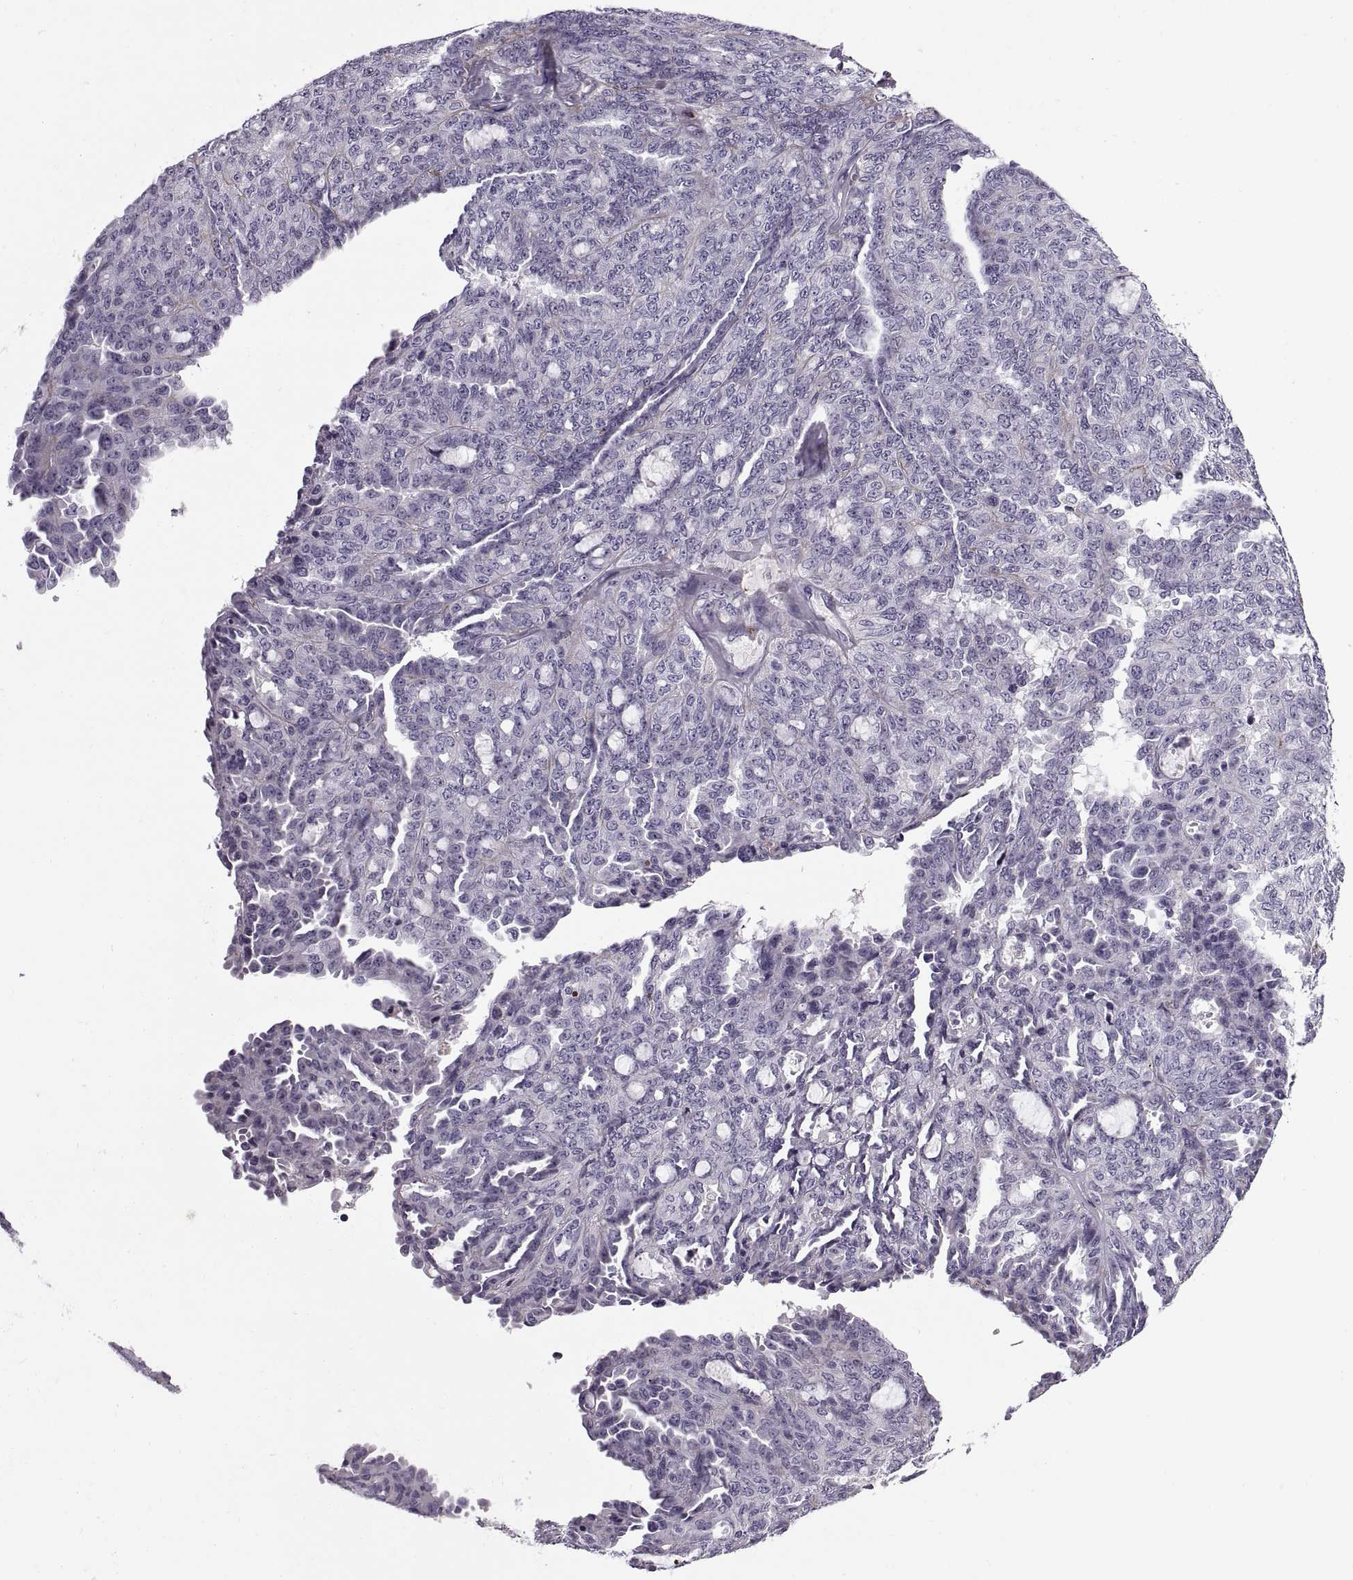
{"staining": {"intensity": "negative", "quantity": "none", "location": "none"}, "tissue": "ovarian cancer", "cell_type": "Tumor cells", "image_type": "cancer", "snomed": [{"axis": "morphology", "description": "Cystadenocarcinoma, serous, NOS"}, {"axis": "topography", "description": "Ovary"}], "caption": "Immunohistochemistry micrograph of neoplastic tissue: ovarian cancer (serous cystadenocarcinoma) stained with DAB displays no significant protein staining in tumor cells.", "gene": "CALCR", "patient": {"sex": "female", "age": 71}}